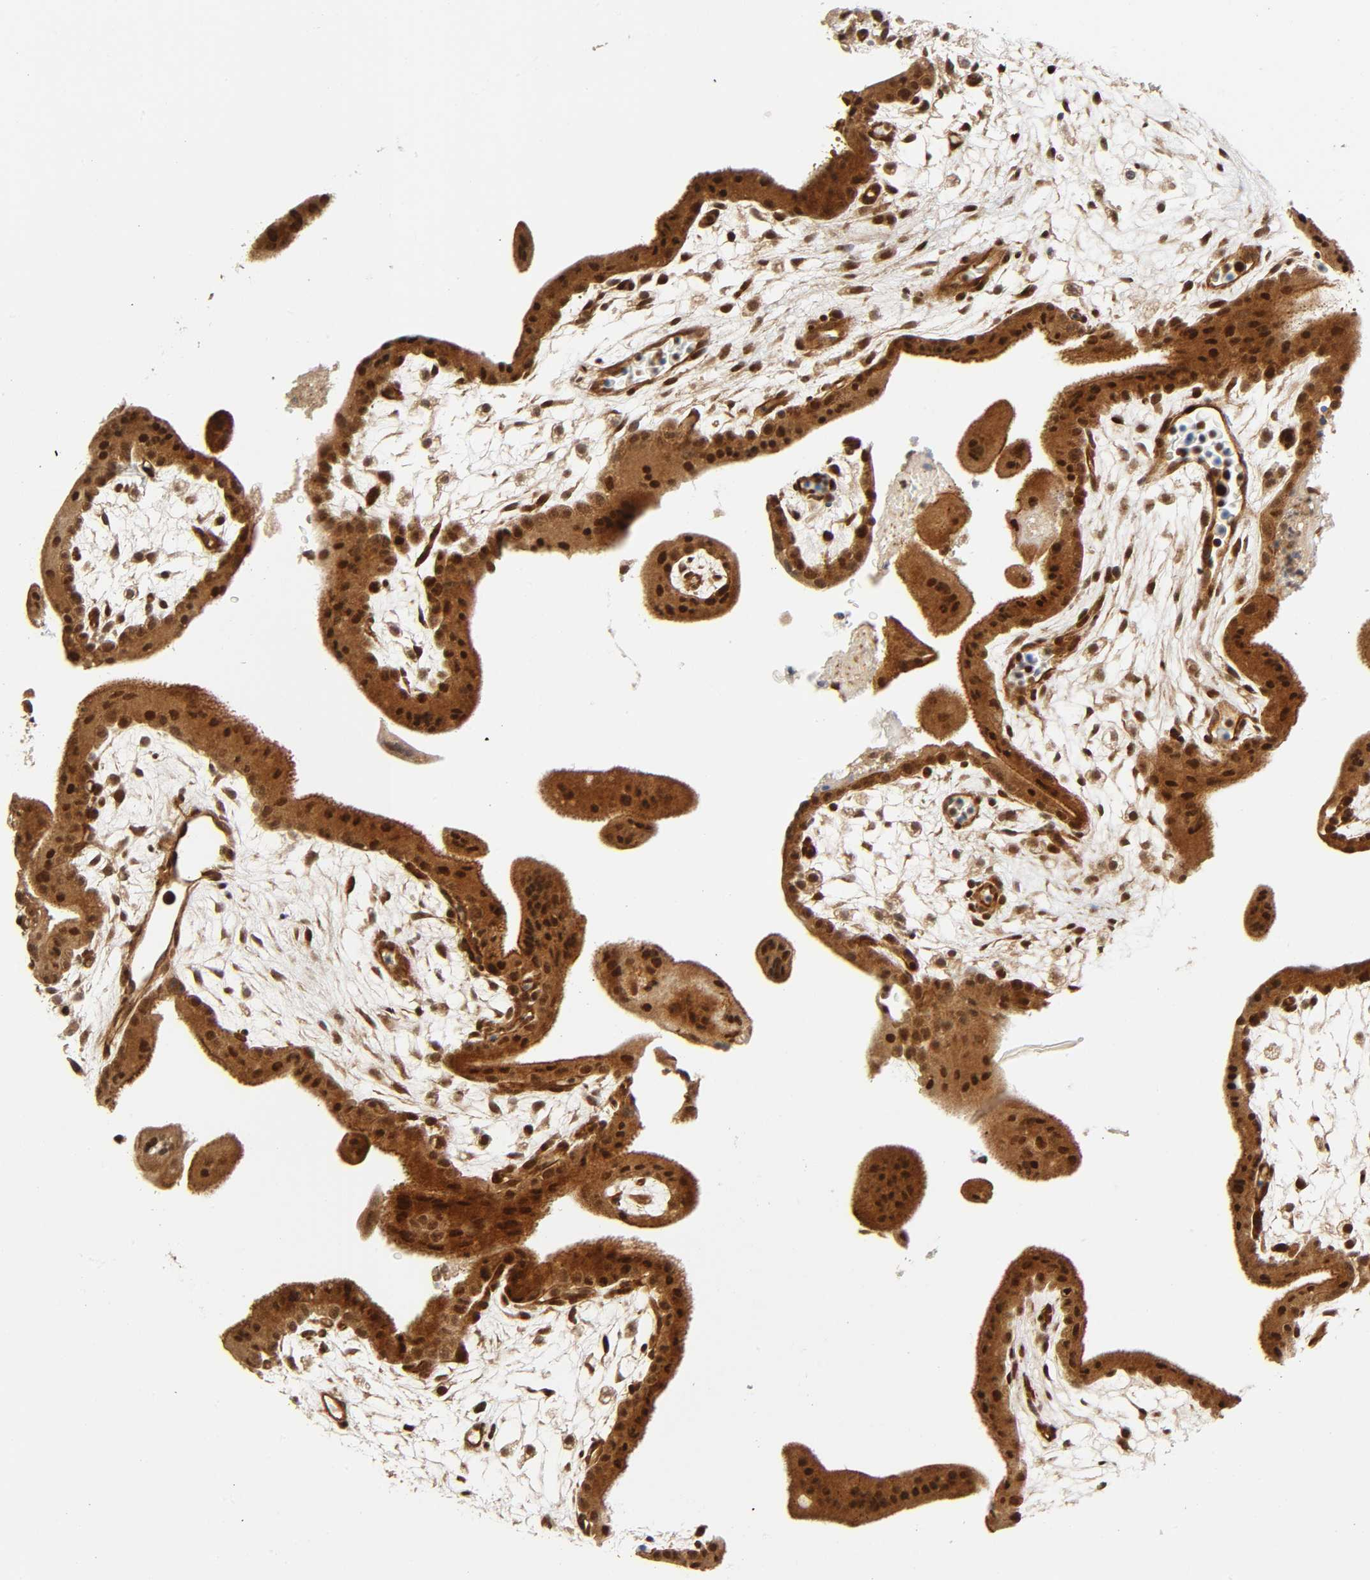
{"staining": {"intensity": "strong", "quantity": ">75%", "location": "cytoplasmic/membranous,nuclear"}, "tissue": "placenta", "cell_type": "Trophoblastic cells", "image_type": "normal", "snomed": [{"axis": "morphology", "description": "Normal tissue, NOS"}, {"axis": "topography", "description": "Placenta"}], "caption": "Brown immunohistochemical staining in benign human placenta exhibits strong cytoplasmic/membranous,nuclear positivity in approximately >75% of trophoblastic cells.", "gene": "IQCJ", "patient": {"sex": "female", "age": 35}}